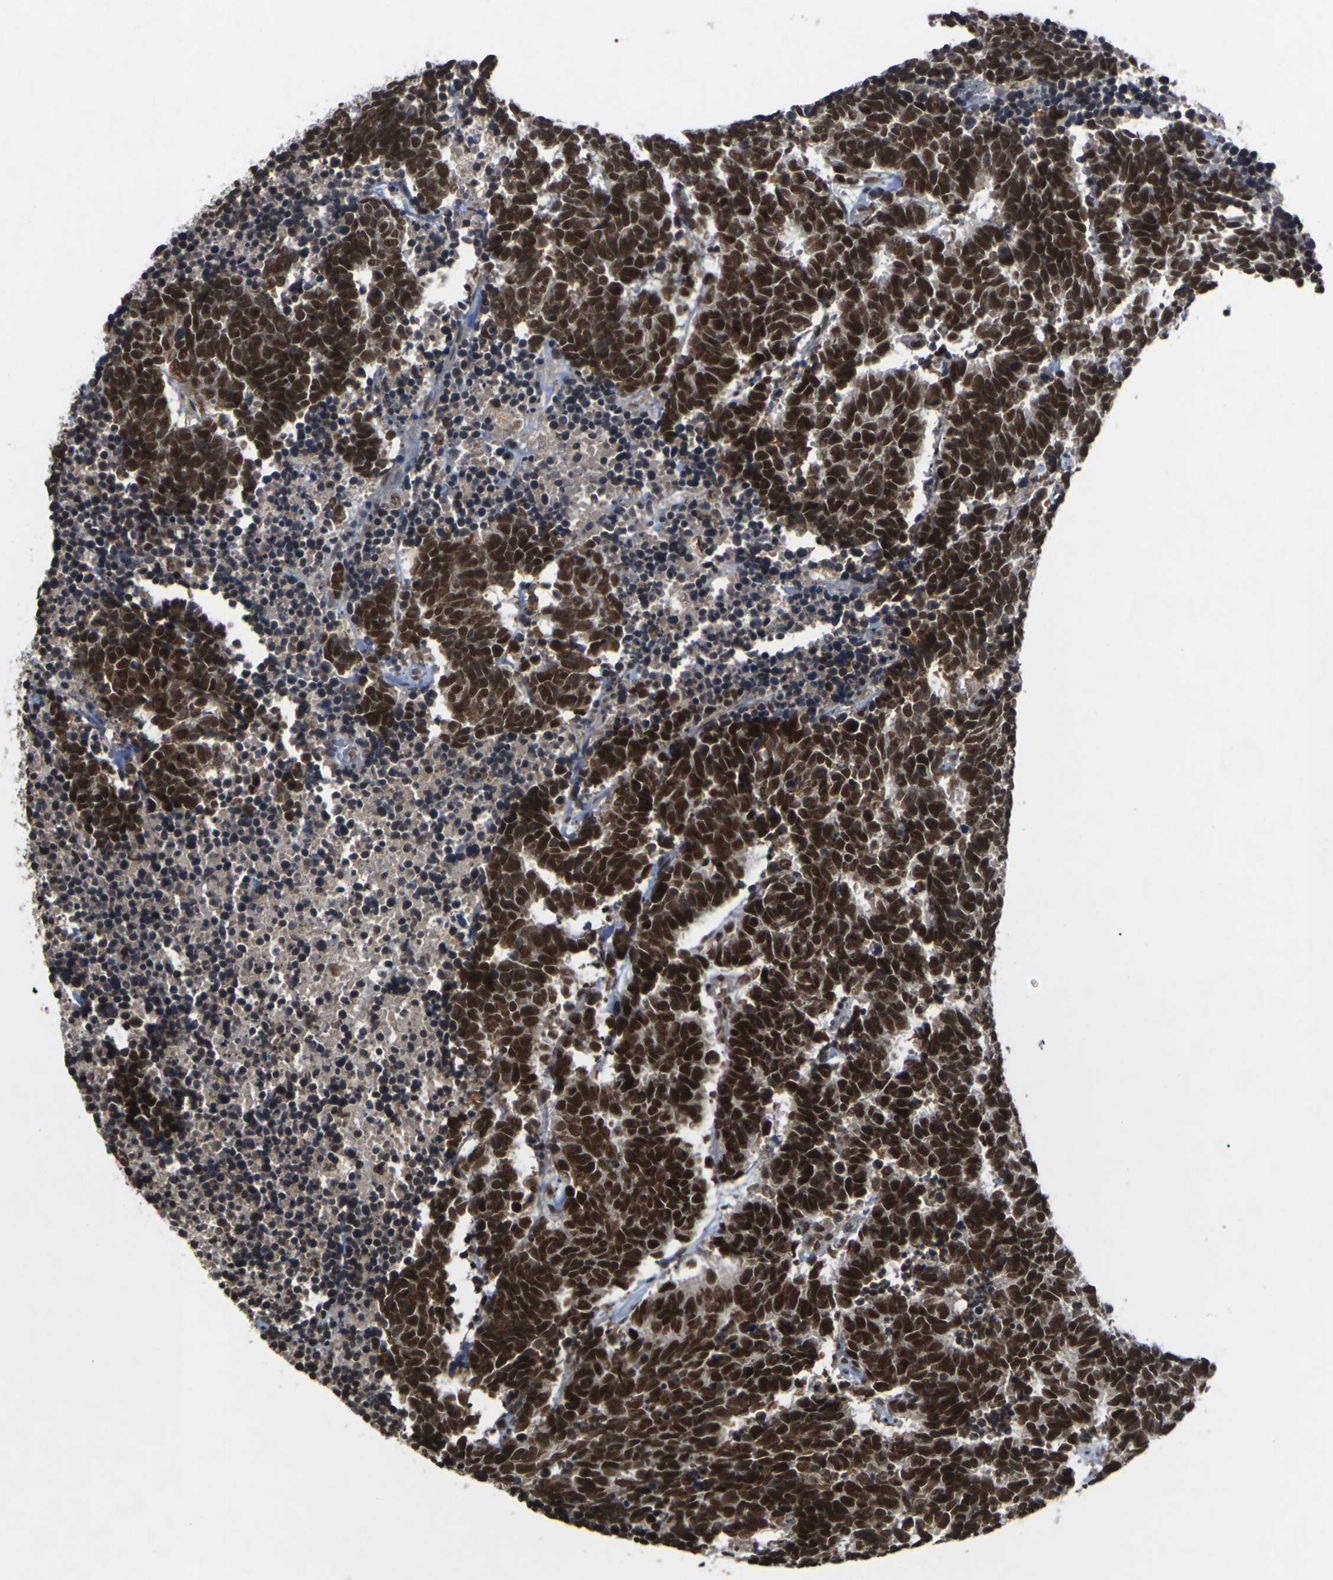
{"staining": {"intensity": "strong", "quantity": ">75%", "location": "cytoplasmic/membranous,nuclear"}, "tissue": "carcinoid", "cell_type": "Tumor cells", "image_type": "cancer", "snomed": [{"axis": "morphology", "description": "Carcinoma, NOS"}, {"axis": "morphology", "description": "Carcinoid, malignant, NOS"}, {"axis": "topography", "description": "Urinary bladder"}], "caption": "A brown stain highlights strong cytoplasmic/membranous and nuclear positivity of a protein in human carcinoma tumor cells.", "gene": "NELFA", "patient": {"sex": "male", "age": 57}}